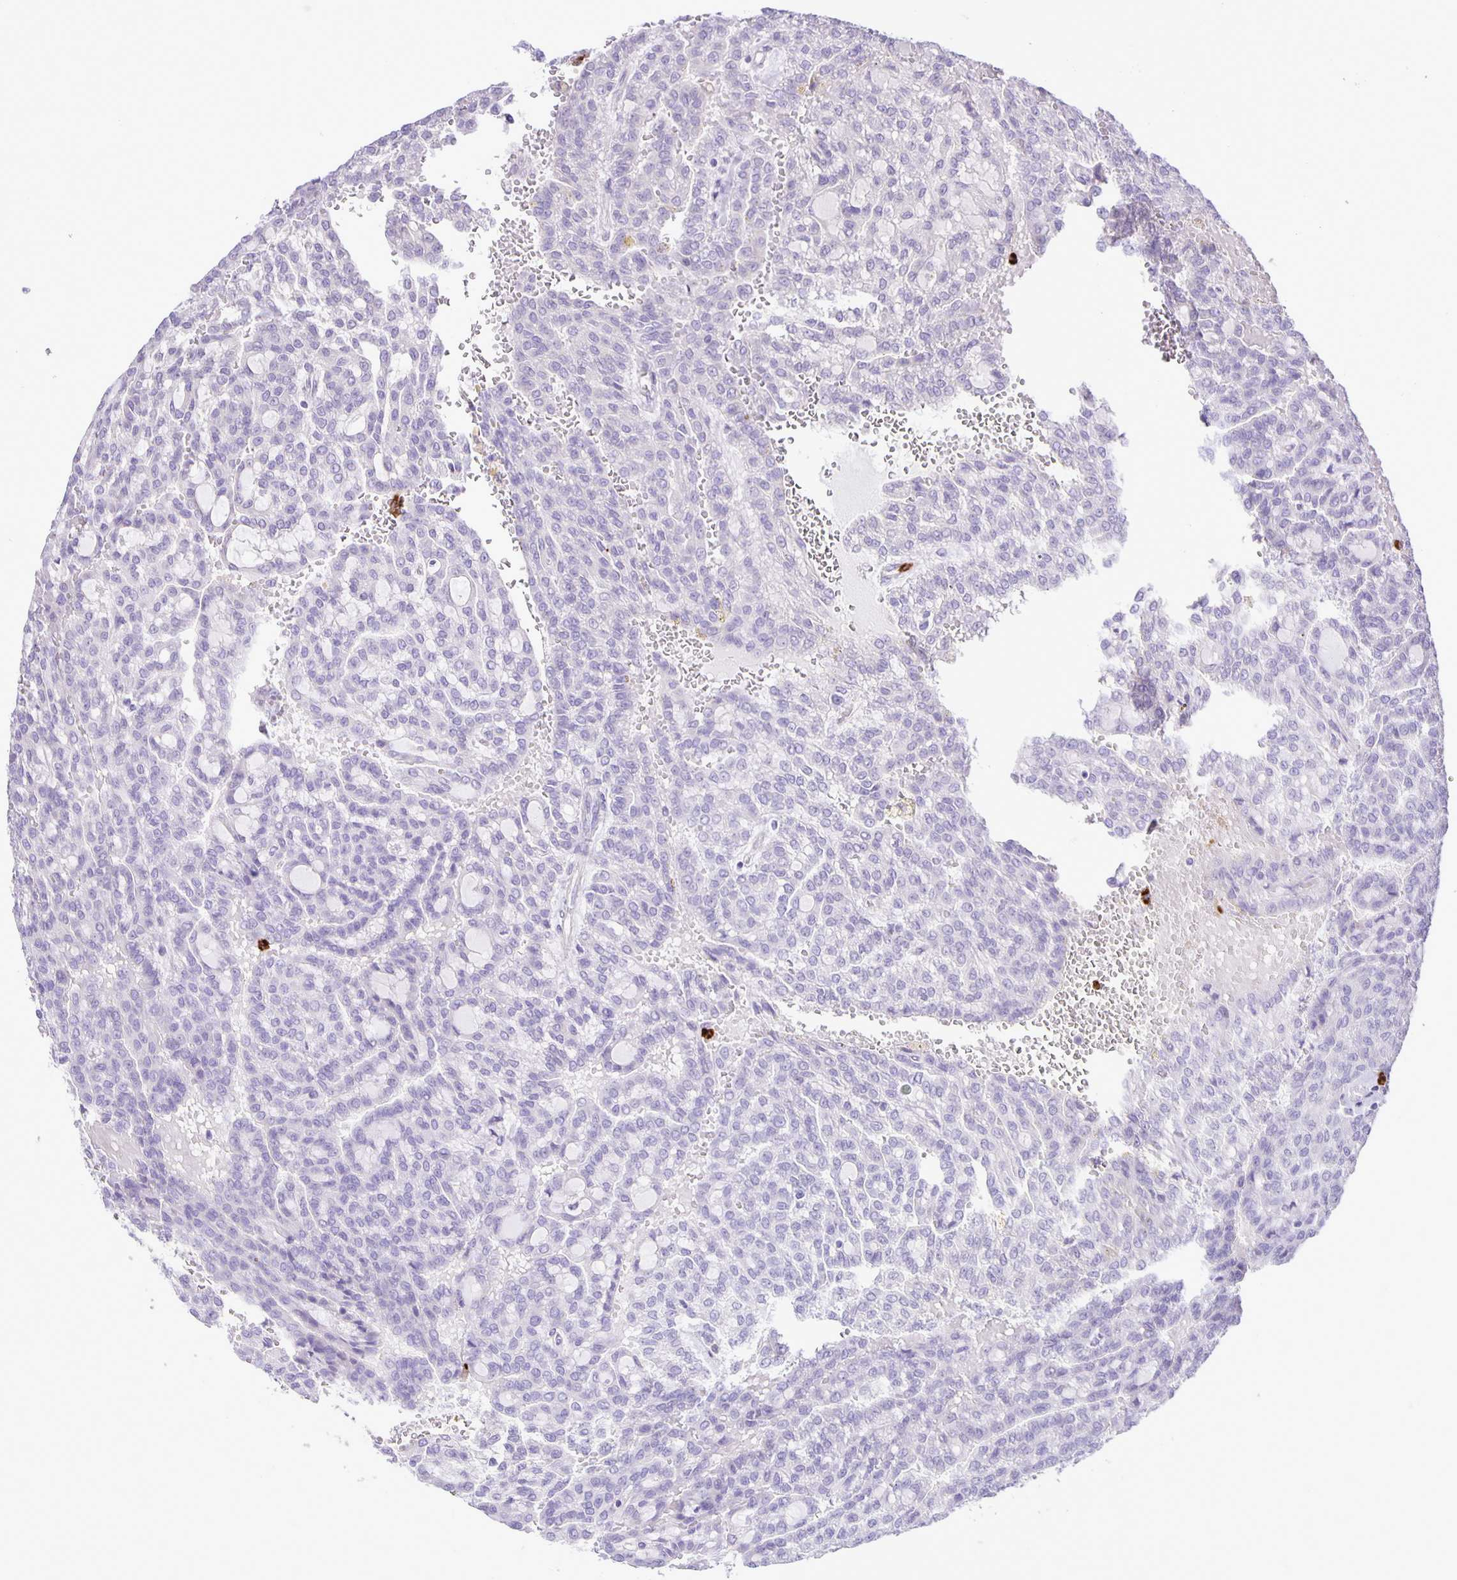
{"staining": {"intensity": "negative", "quantity": "none", "location": "none"}, "tissue": "renal cancer", "cell_type": "Tumor cells", "image_type": "cancer", "snomed": [{"axis": "morphology", "description": "Adenocarcinoma, NOS"}, {"axis": "topography", "description": "Kidney"}], "caption": "Immunohistochemistry of human adenocarcinoma (renal) displays no staining in tumor cells.", "gene": "ADCK1", "patient": {"sex": "male", "age": 63}}